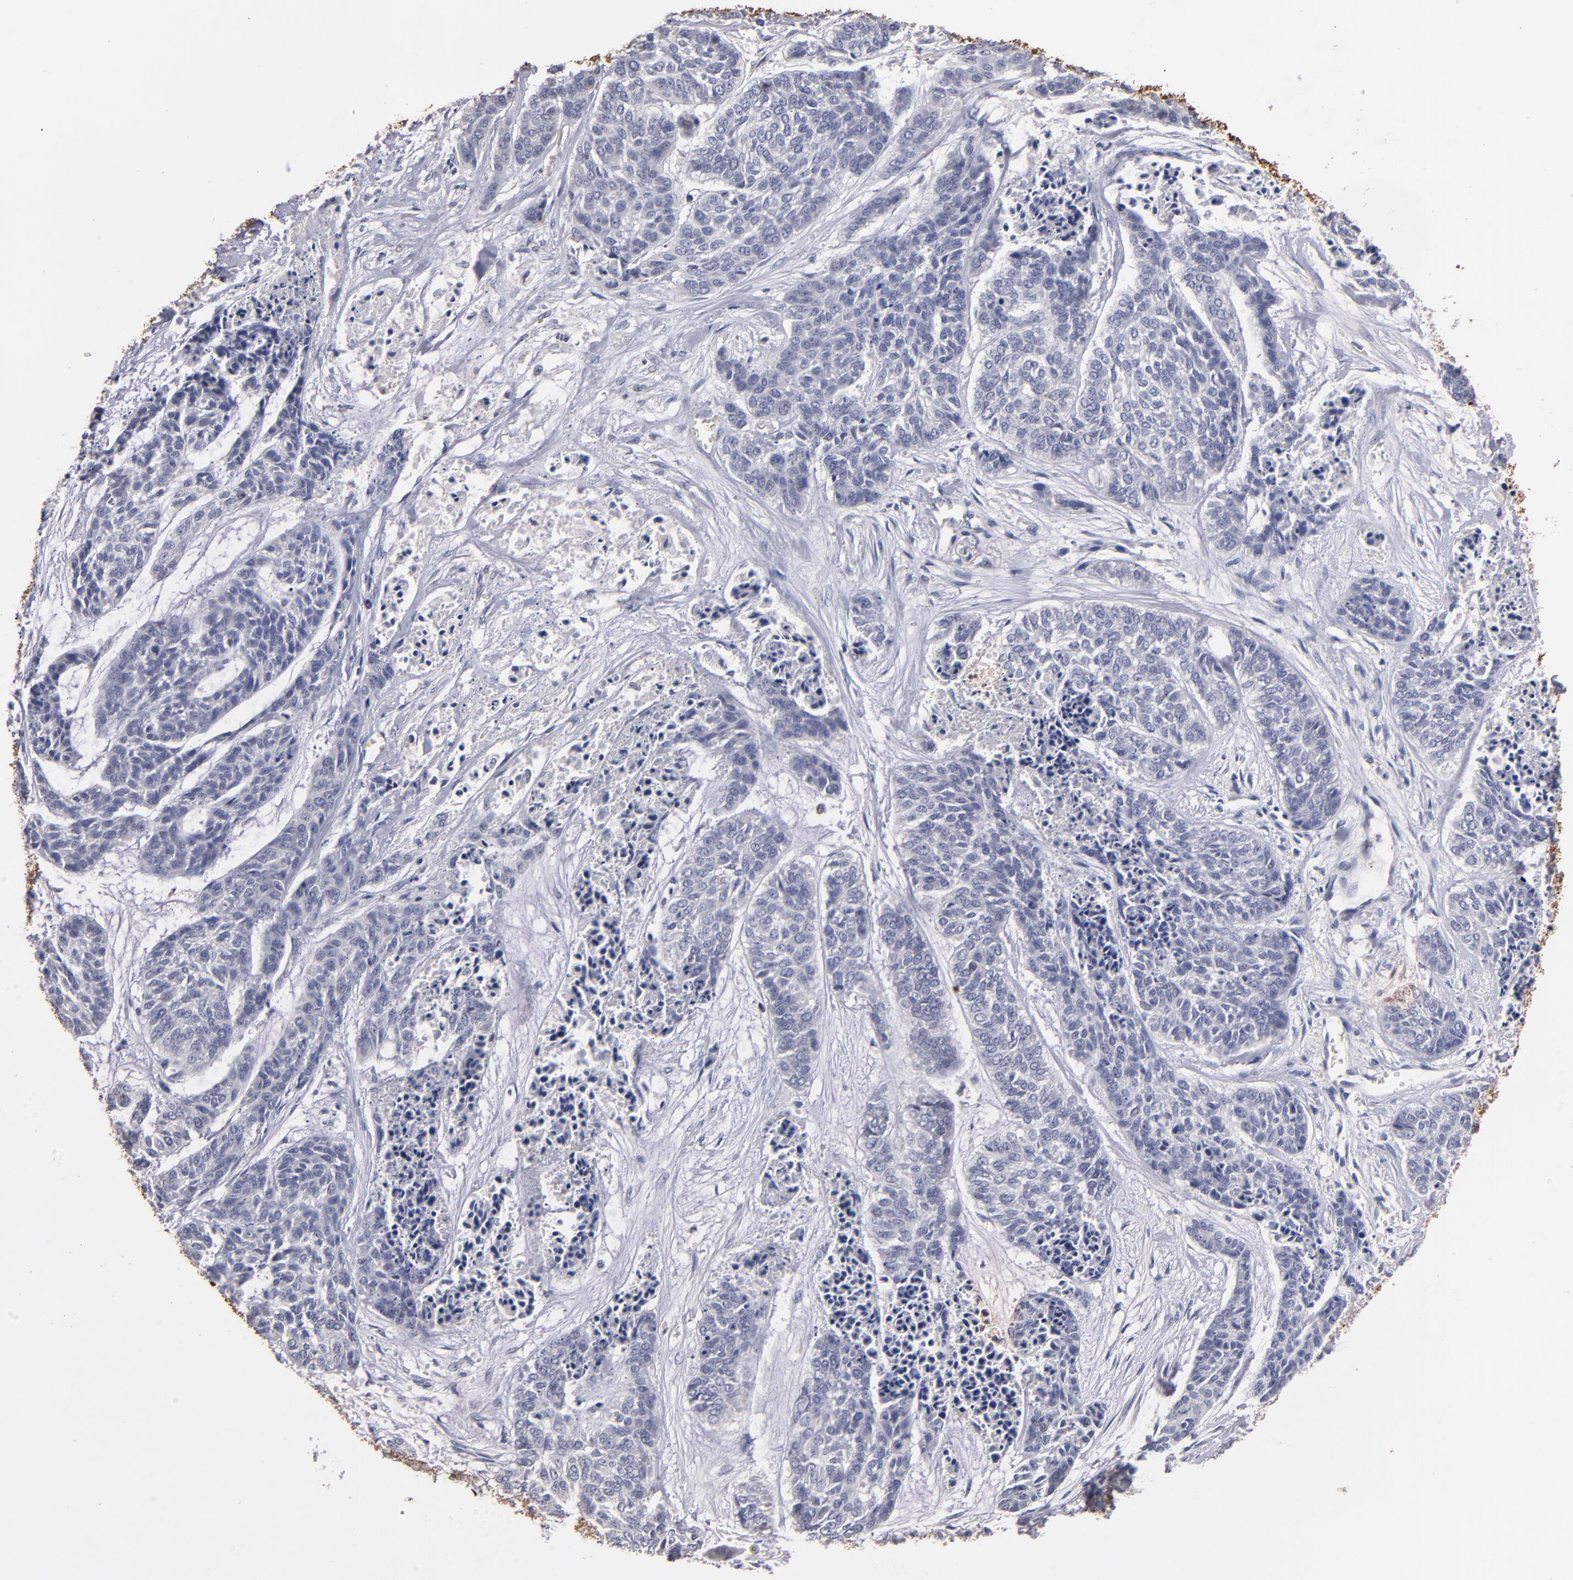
{"staining": {"intensity": "negative", "quantity": "none", "location": "none"}, "tissue": "skin cancer", "cell_type": "Tumor cells", "image_type": "cancer", "snomed": [{"axis": "morphology", "description": "Basal cell carcinoma"}, {"axis": "topography", "description": "Skin"}], "caption": "An IHC photomicrograph of basal cell carcinoma (skin) is shown. There is no staining in tumor cells of basal cell carcinoma (skin).", "gene": "S100A1", "patient": {"sex": "female", "age": 64}}